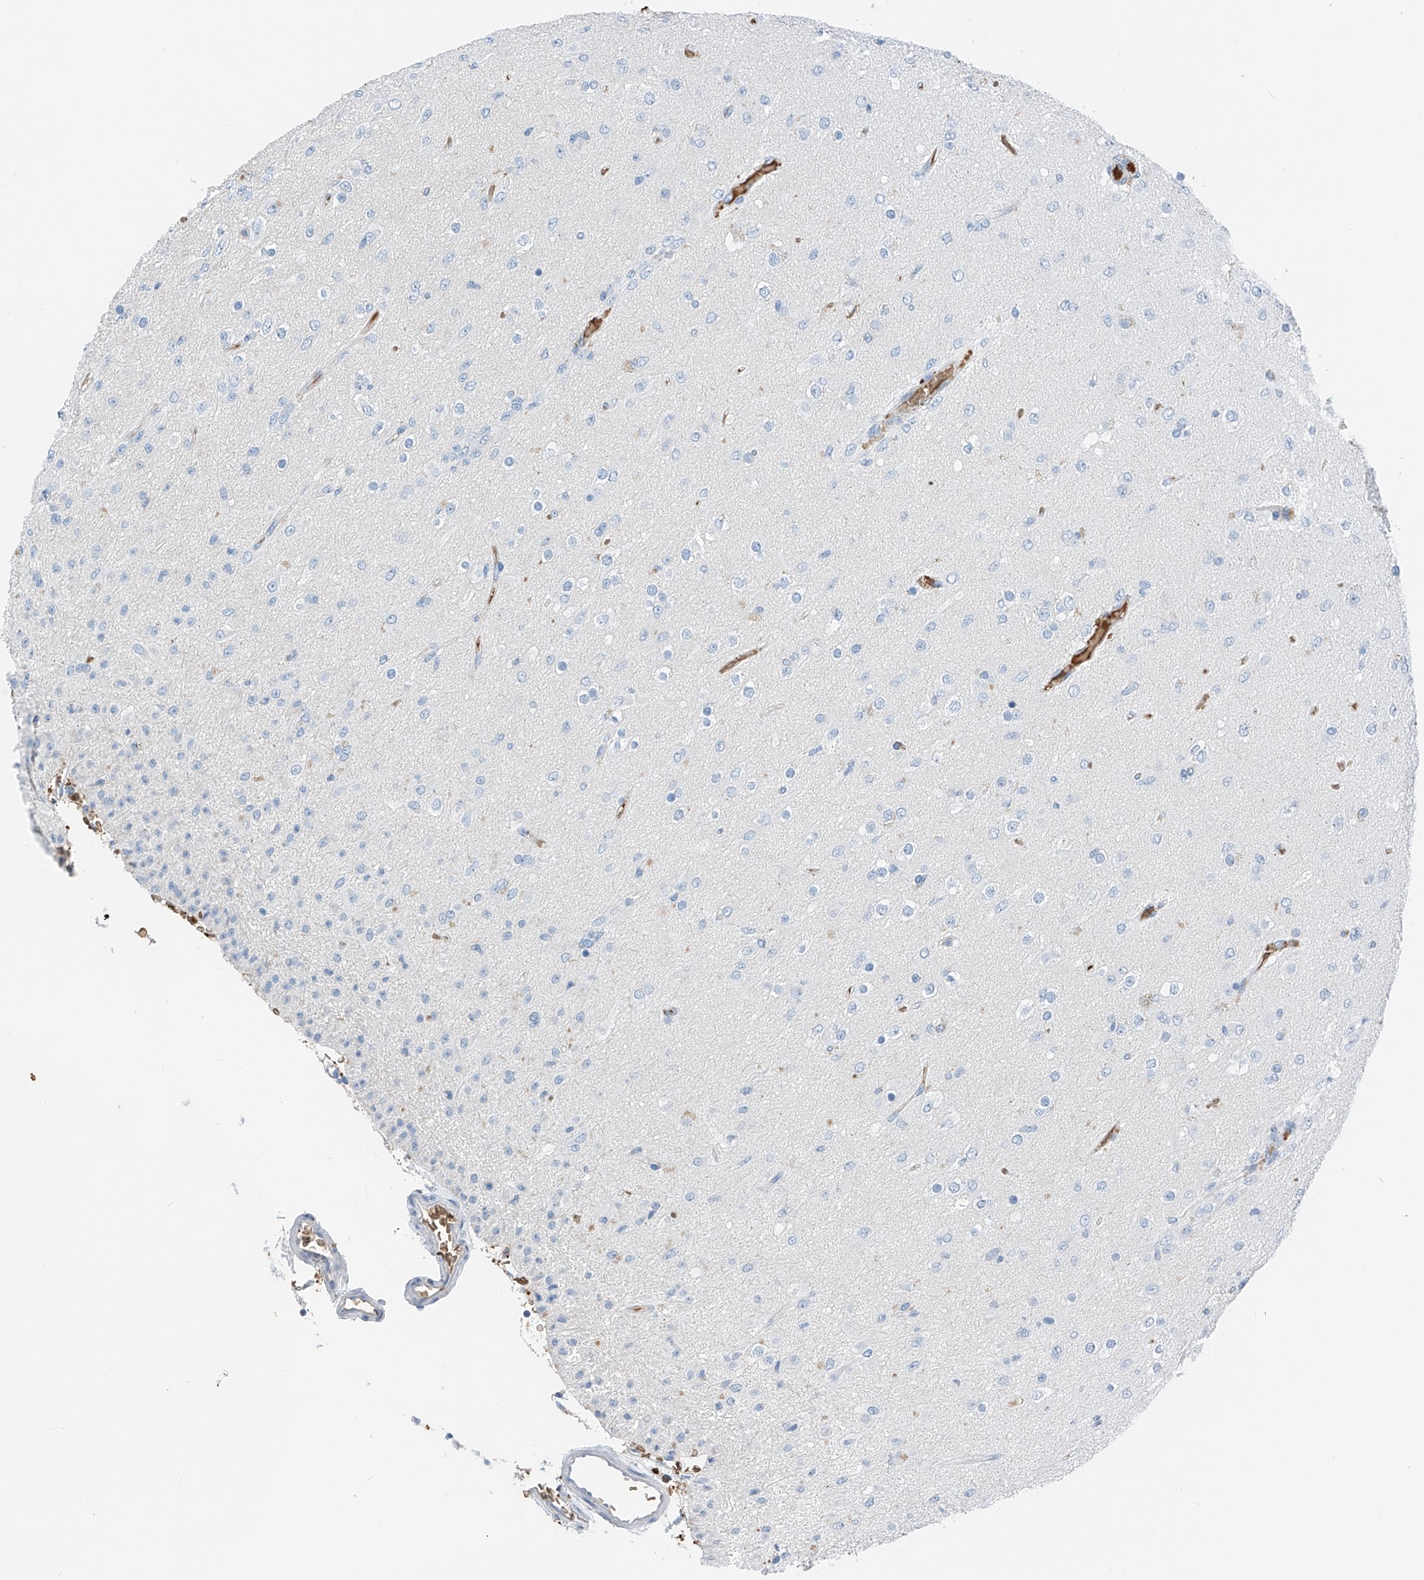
{"staining": {"intensity": "negative", "quantity": "none", "location": "none"}, "tissue": "glioma", "cell_type": "Tumor cells", "image_type": "cancer", "snomed": [{"axis": "morphology", "description": "Glioma, malignant, Low grade"}, {"axis": "topography", "description": "Brain"}], "caption": "A high-resolution image shows immunohistochemistry staining of glioma, which displays no significant positivity in tumor cells. The staining was performed using DAB to visualize the protein expression in brown, while the nuclei were stained in blue with hematoxylin (Magnification: 20x).", "gene": "PRSS23", "patient": {"sex": "male", "age": 65}}